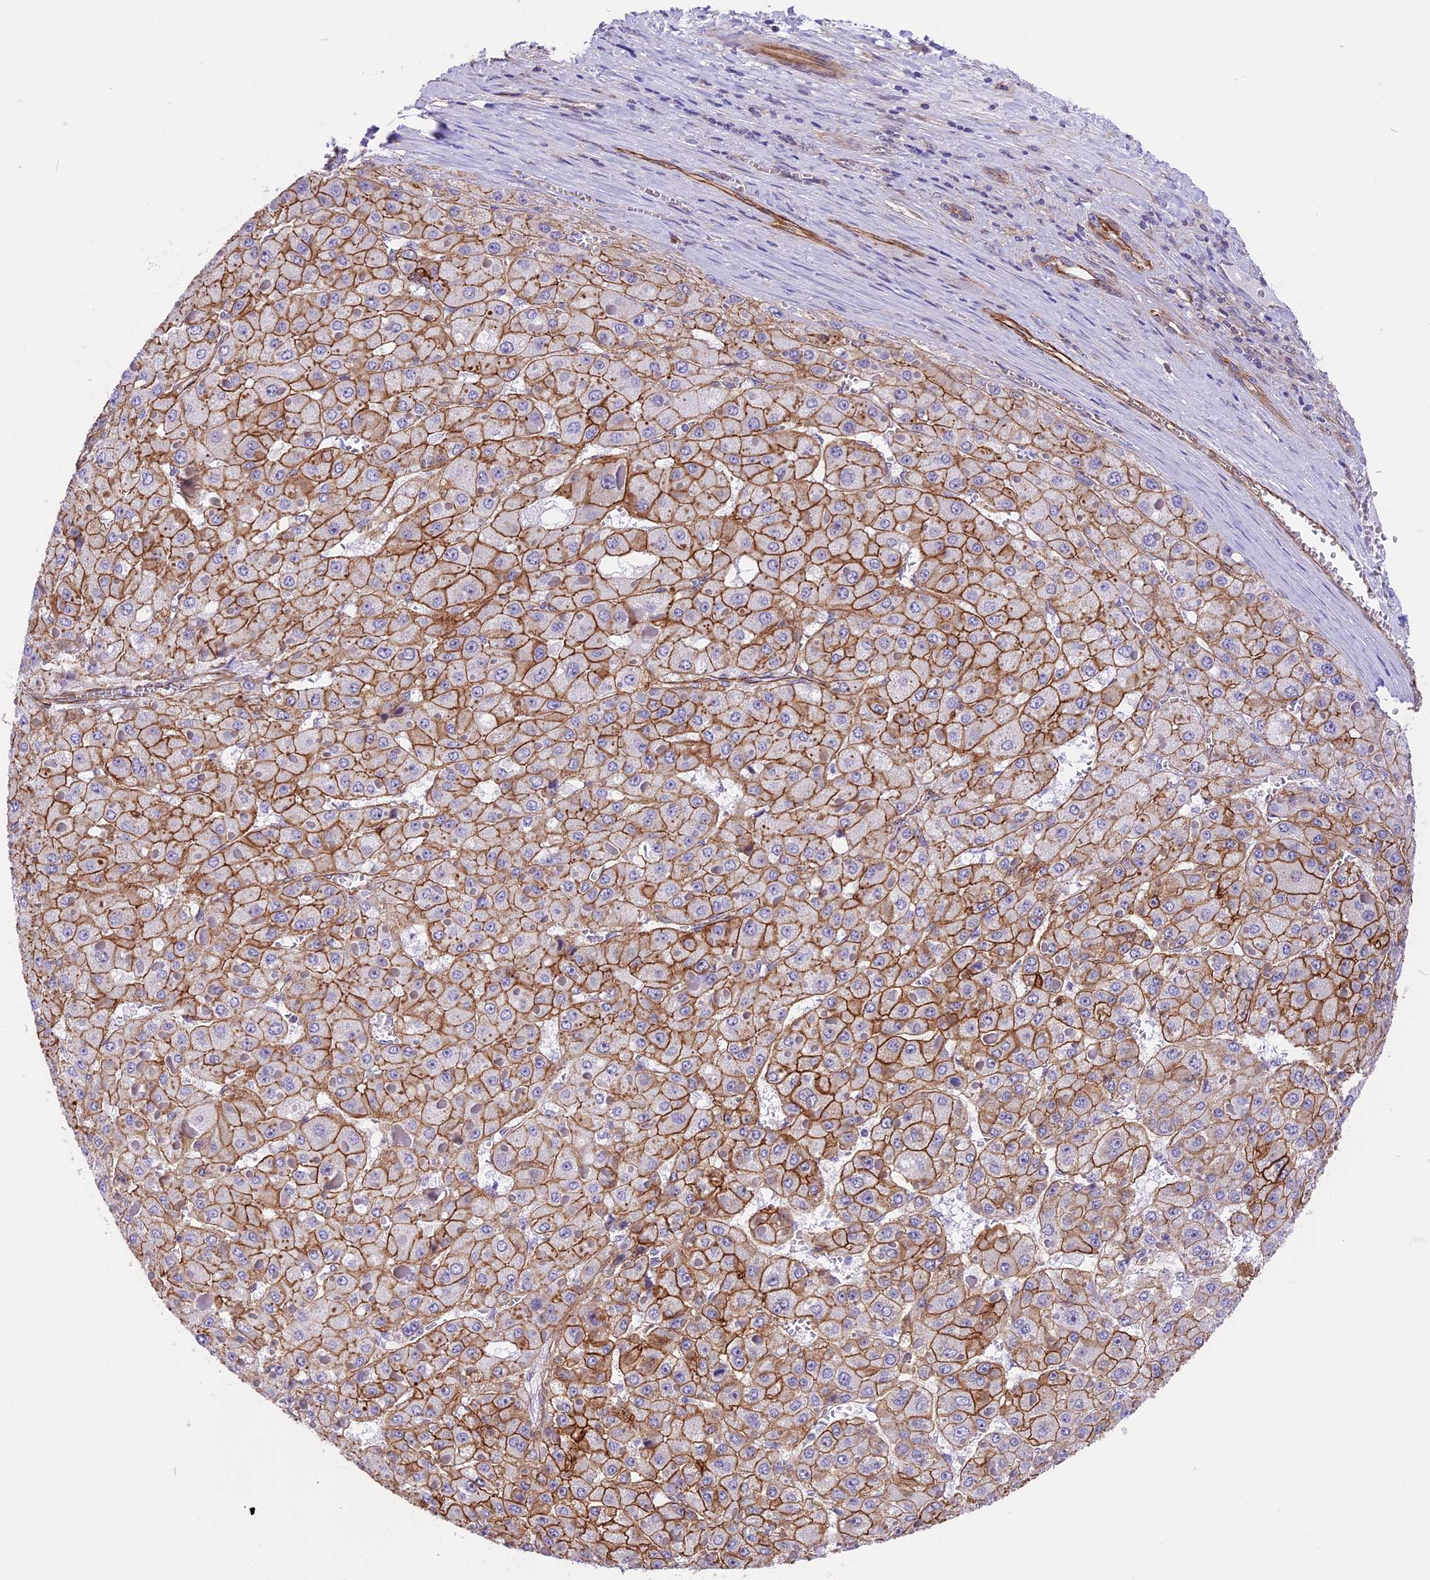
{"staining": {"intensity": "moderate", "quantity": ">75%", "location": "cytoplasmic/membranous"}, "tissue": "liver cancer", "cell_type": "Tumor cells", "image_type": "cancer", "snomed": [{"axis": "morphology", "description": "Carcinoma, Hepatocellular, NOS"}, {"axis": "topography", "description": "Liver"}], "caption": "Protein expression analysis of human liver cancer (hepatocellular carcinoma) reveals moderate cytoplasmic/membranous expression in about >75% of tumor cells. (DAB (3,3'-diaminobenzidine) IHC with brightfield microscopy, high magnification).", "gene": "R3HDM4", "patient": {"sex": "female", "age": 73}}